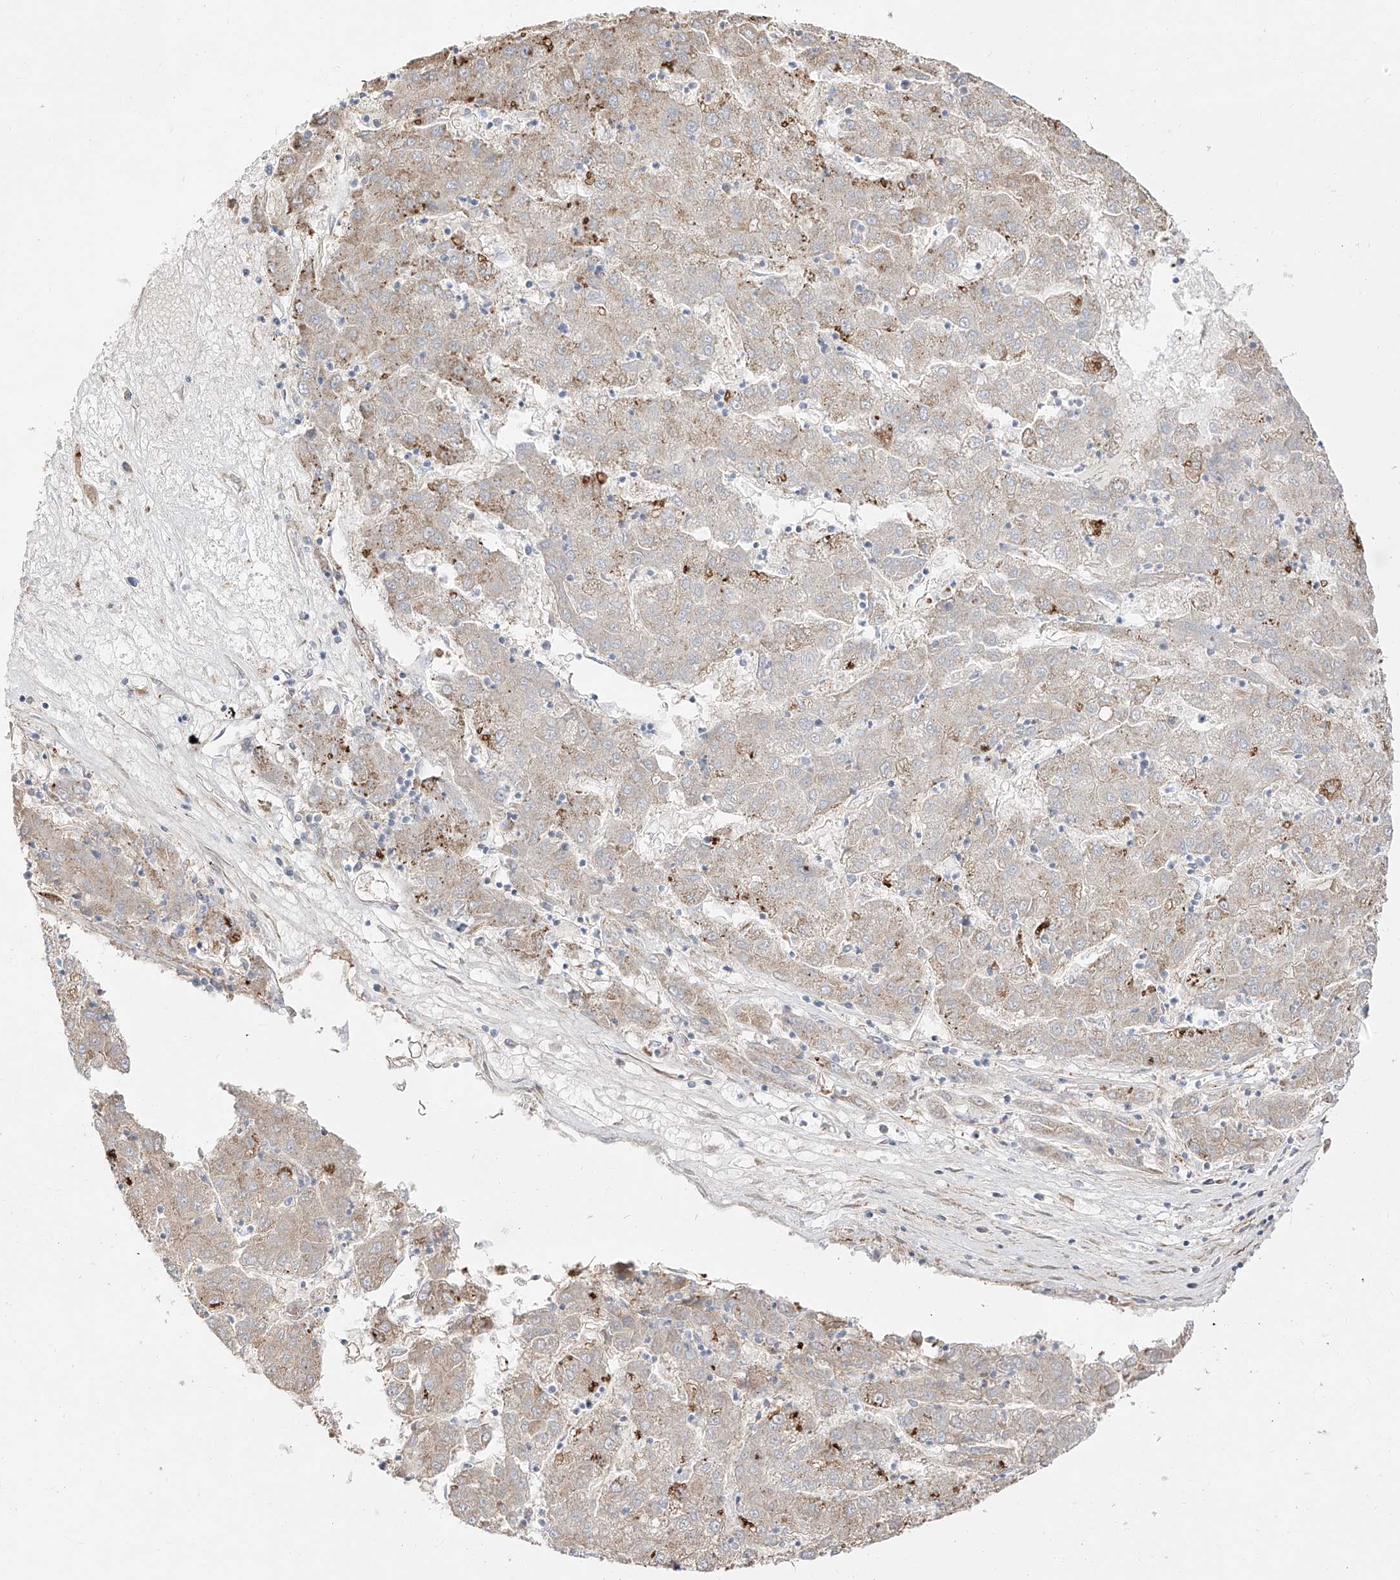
{"staining": {"intensity": "negative", "quantity": "none", "location": "none"}, "tissue": "liver cancer", "cell_type": "Tumor cells", "image_type": "cancer", "snomed": [{"axis": "morphology", "description": "Carcinoma, Hepatocellular, NOS"}, {"axis": "topography", "description": "Liver"}], "caption": "Immunohistochemical staining of human liver cancer exhibits no significant expression in tumor cells.", "gene": "ZGRF1", "patient": {"sex": "male", "age": 72}}